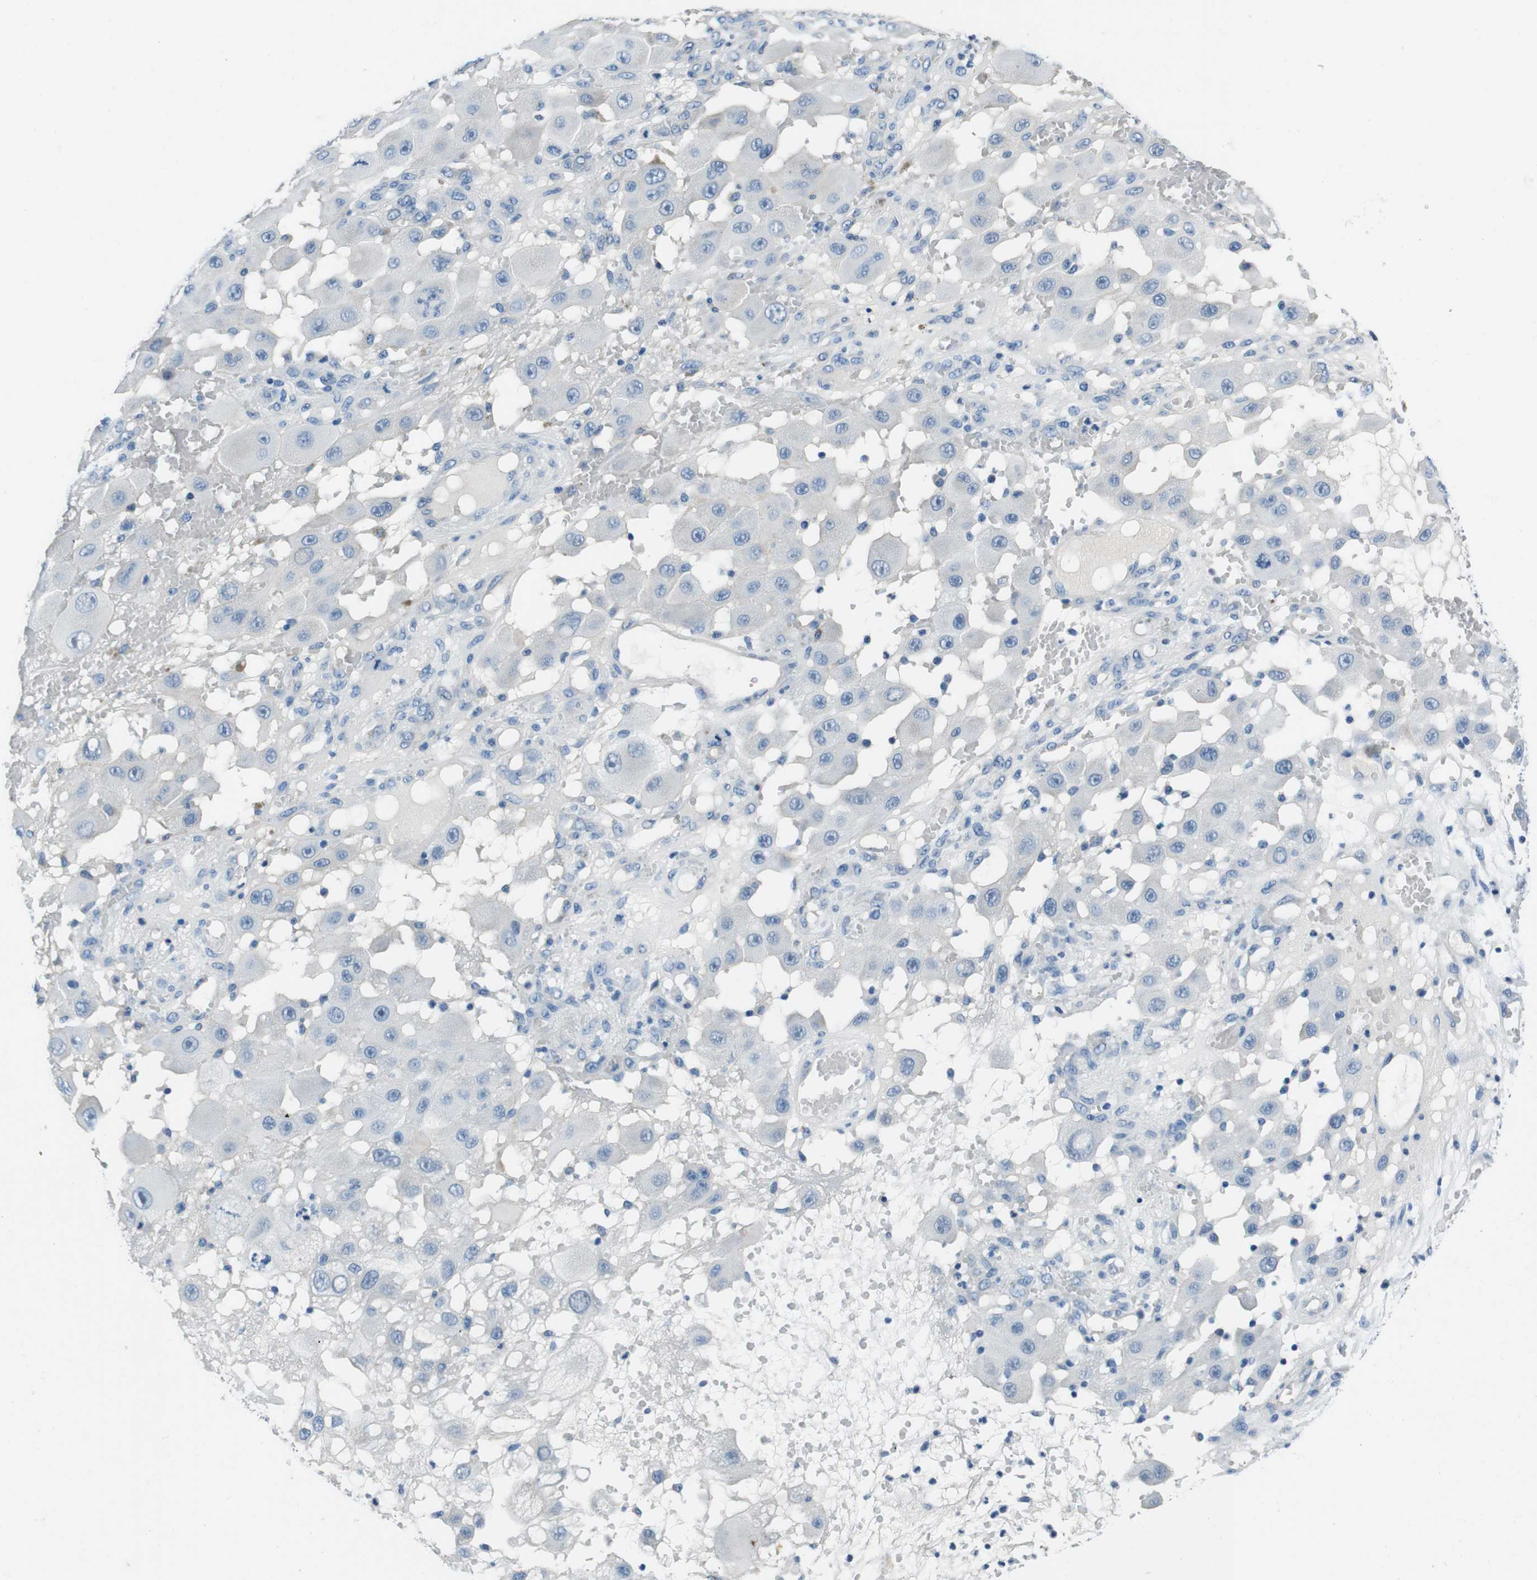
{"staining": {"intensity": "negative", "quantity": "none", "location": "none"}, "tissue": "melanoma", "cell_type": "Tumor cells", "image_type": "cancer", "snomed": [{"axis": "morphology", "description": "Malignant melanoma, NOS"}, {"axis": "topography", "description": "Skin"}], "caption": "Immunohistochemistry (IHC) micrograph of neoplastic tissue: melanoma stained with DAB displays no significant protein staining in tumor cells.", "gene": "CASQ1", "patient": {"sex": "female", "age": 81}}